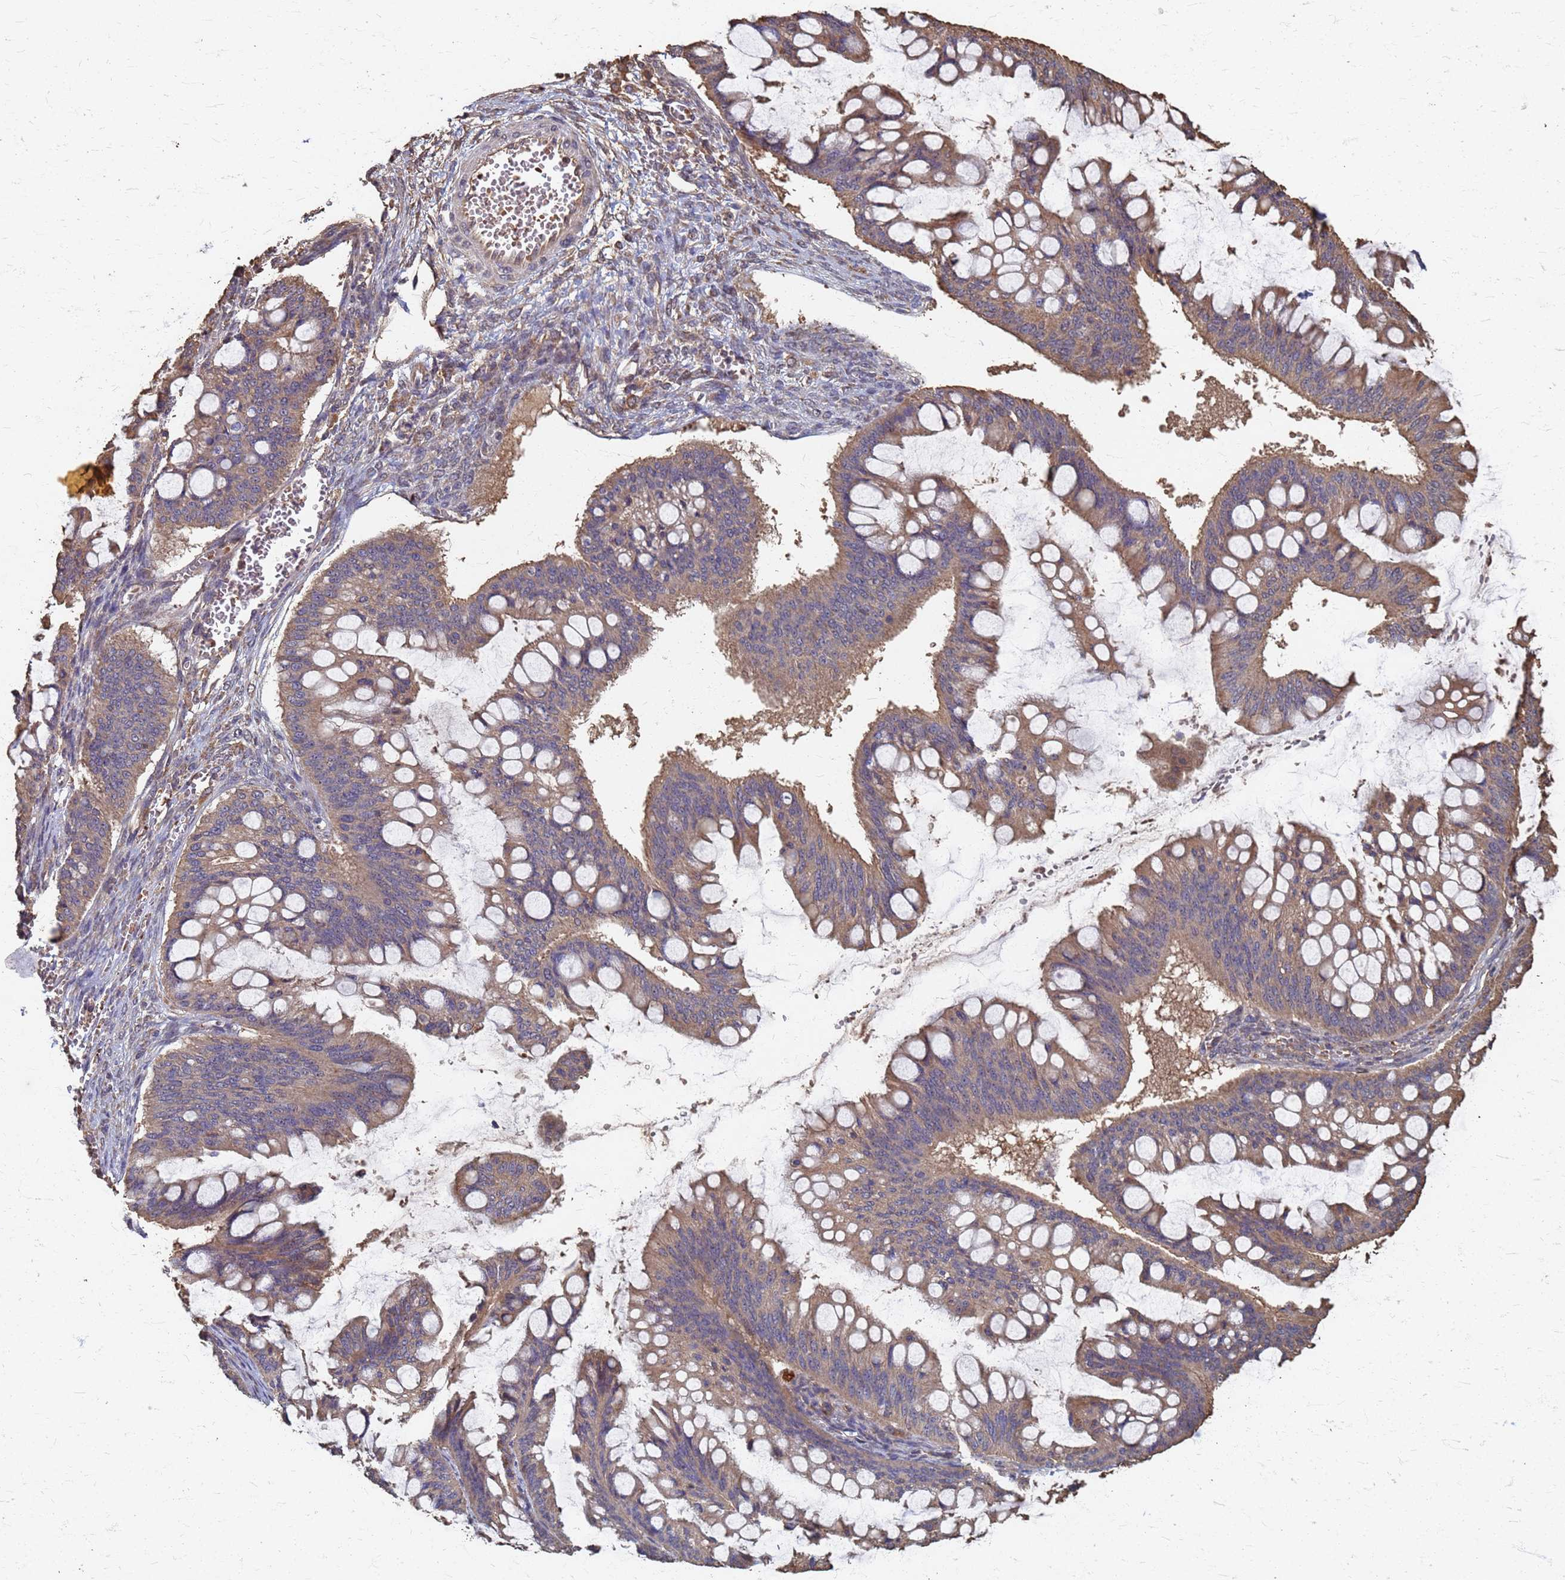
{"staining": {"intensity": "moderate", "quantity": ">75%", "location": "cytoplasmic/membranous"}, "tissue": "ovarian cancer", "cell_type": "Tumor cells", "image_type": "cancer", "snomed": [{"axis": "morphology", "description": "Cystadenocarcinoma, mucinous, NOS"}, {"axis": "topography", "description": "Ovary"}], "caption": "Human ovarian mucinous cystadenocarcinoma stained with a protein marker shows moderate staining in tumor cells.", "gene": "DPH5", "patient": {"sex": "female", "age": 73}}